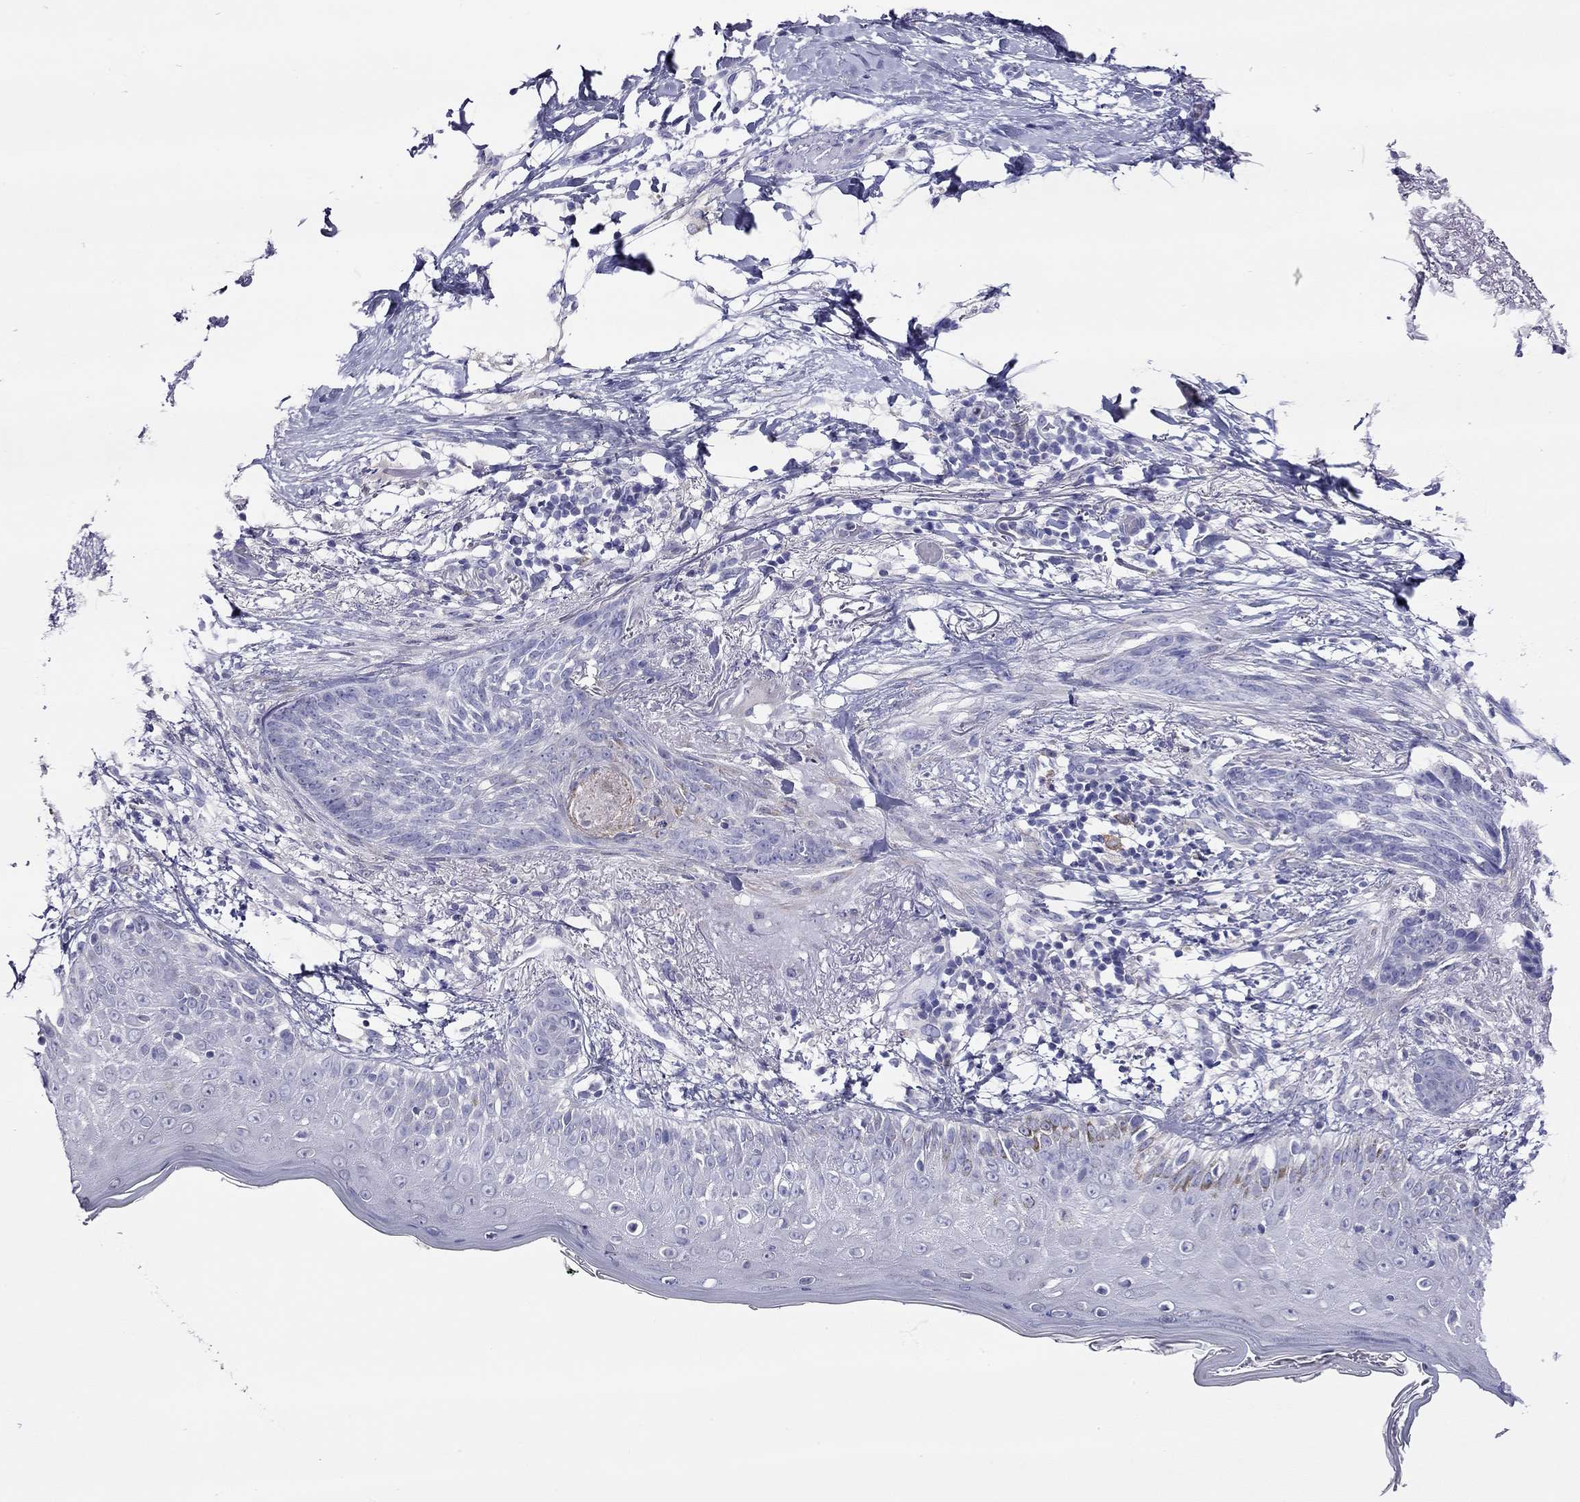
{"staining": {"intensity": "negative", "quantity": "none", "location": "none"}, "tissue": "skin cancer", "cell_type": "Tumor cells", "image_type": "cancer", "snomed": [{"axis": "morphology", "description": "Normal tissue, NOS"}, {"axis": "morphology", "description": "Basal cell carcinoma"}, {"axis": "topography", "description": "Skin"}], "caption": "This photomicrograph is of skin basal cell carcinoma stained with immunohistochemistry (IHC) to label a protein in brown with the nuclei are counter-stained blue. There is no expression in tumor cells.", "gene": "SLC46A2", "patient": {"sex": "male", "age": 84}}